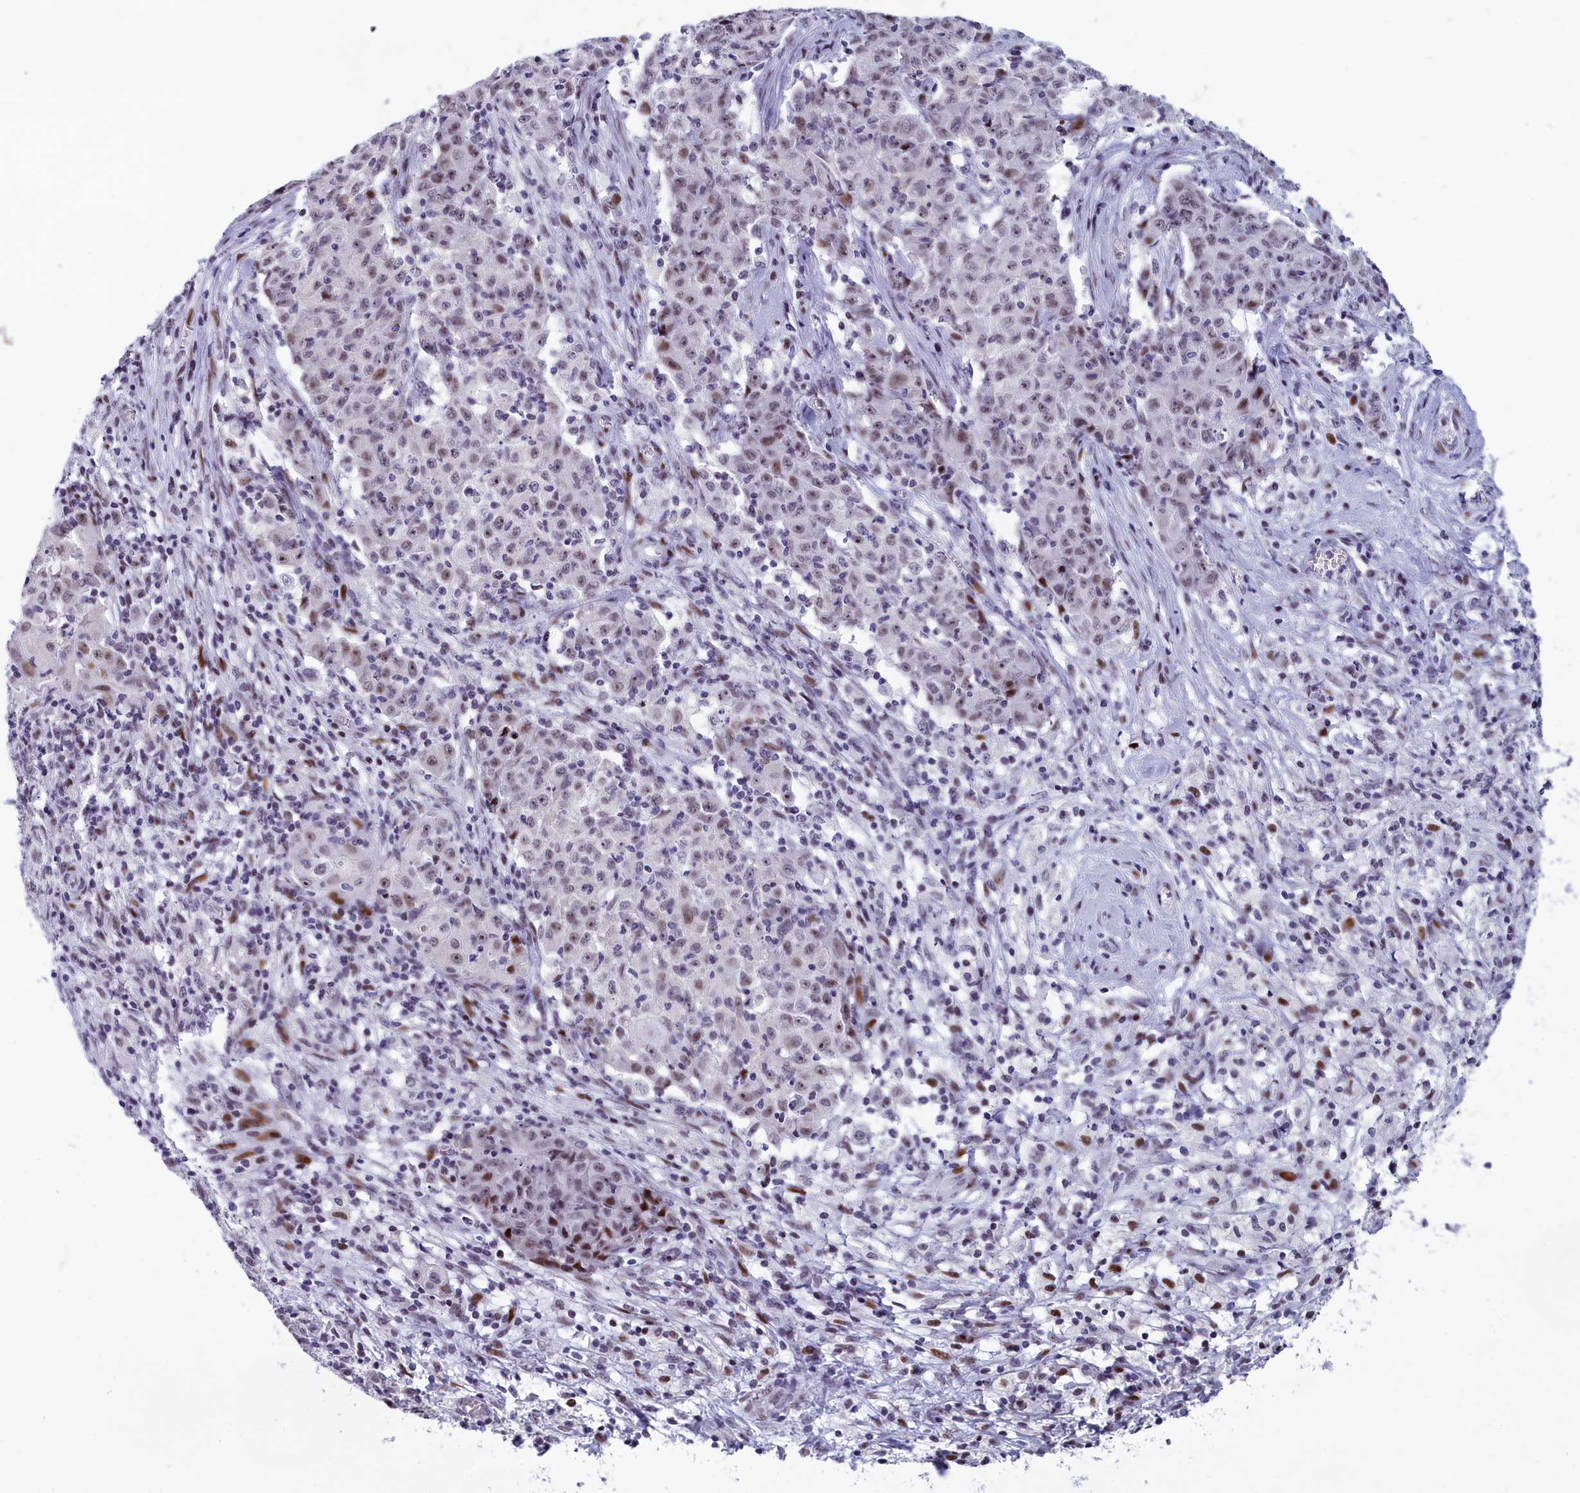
{"staining": {"intensity": "weak", "quantity": "25%-75%", "location": "nuclear"}, "tissue": "ovarian cancer", "cell_type": "Tumor cells", "image_type": "cancer", "snomed": [{"axis": "morphology", "description": "Carcinoma, endometroid"}, {"axis": "topography", "description": "Ovary"}], "caption": "Immunohistochemistry (IHC) image of endometroid carcinoma (ovarian) stained for a protein (brown), which displays low levels of weak nuclear staining in approximately 25%-75% of tumor cells.", "gene": "NSA2", "patient": {"sex": "female", "age": 42}}